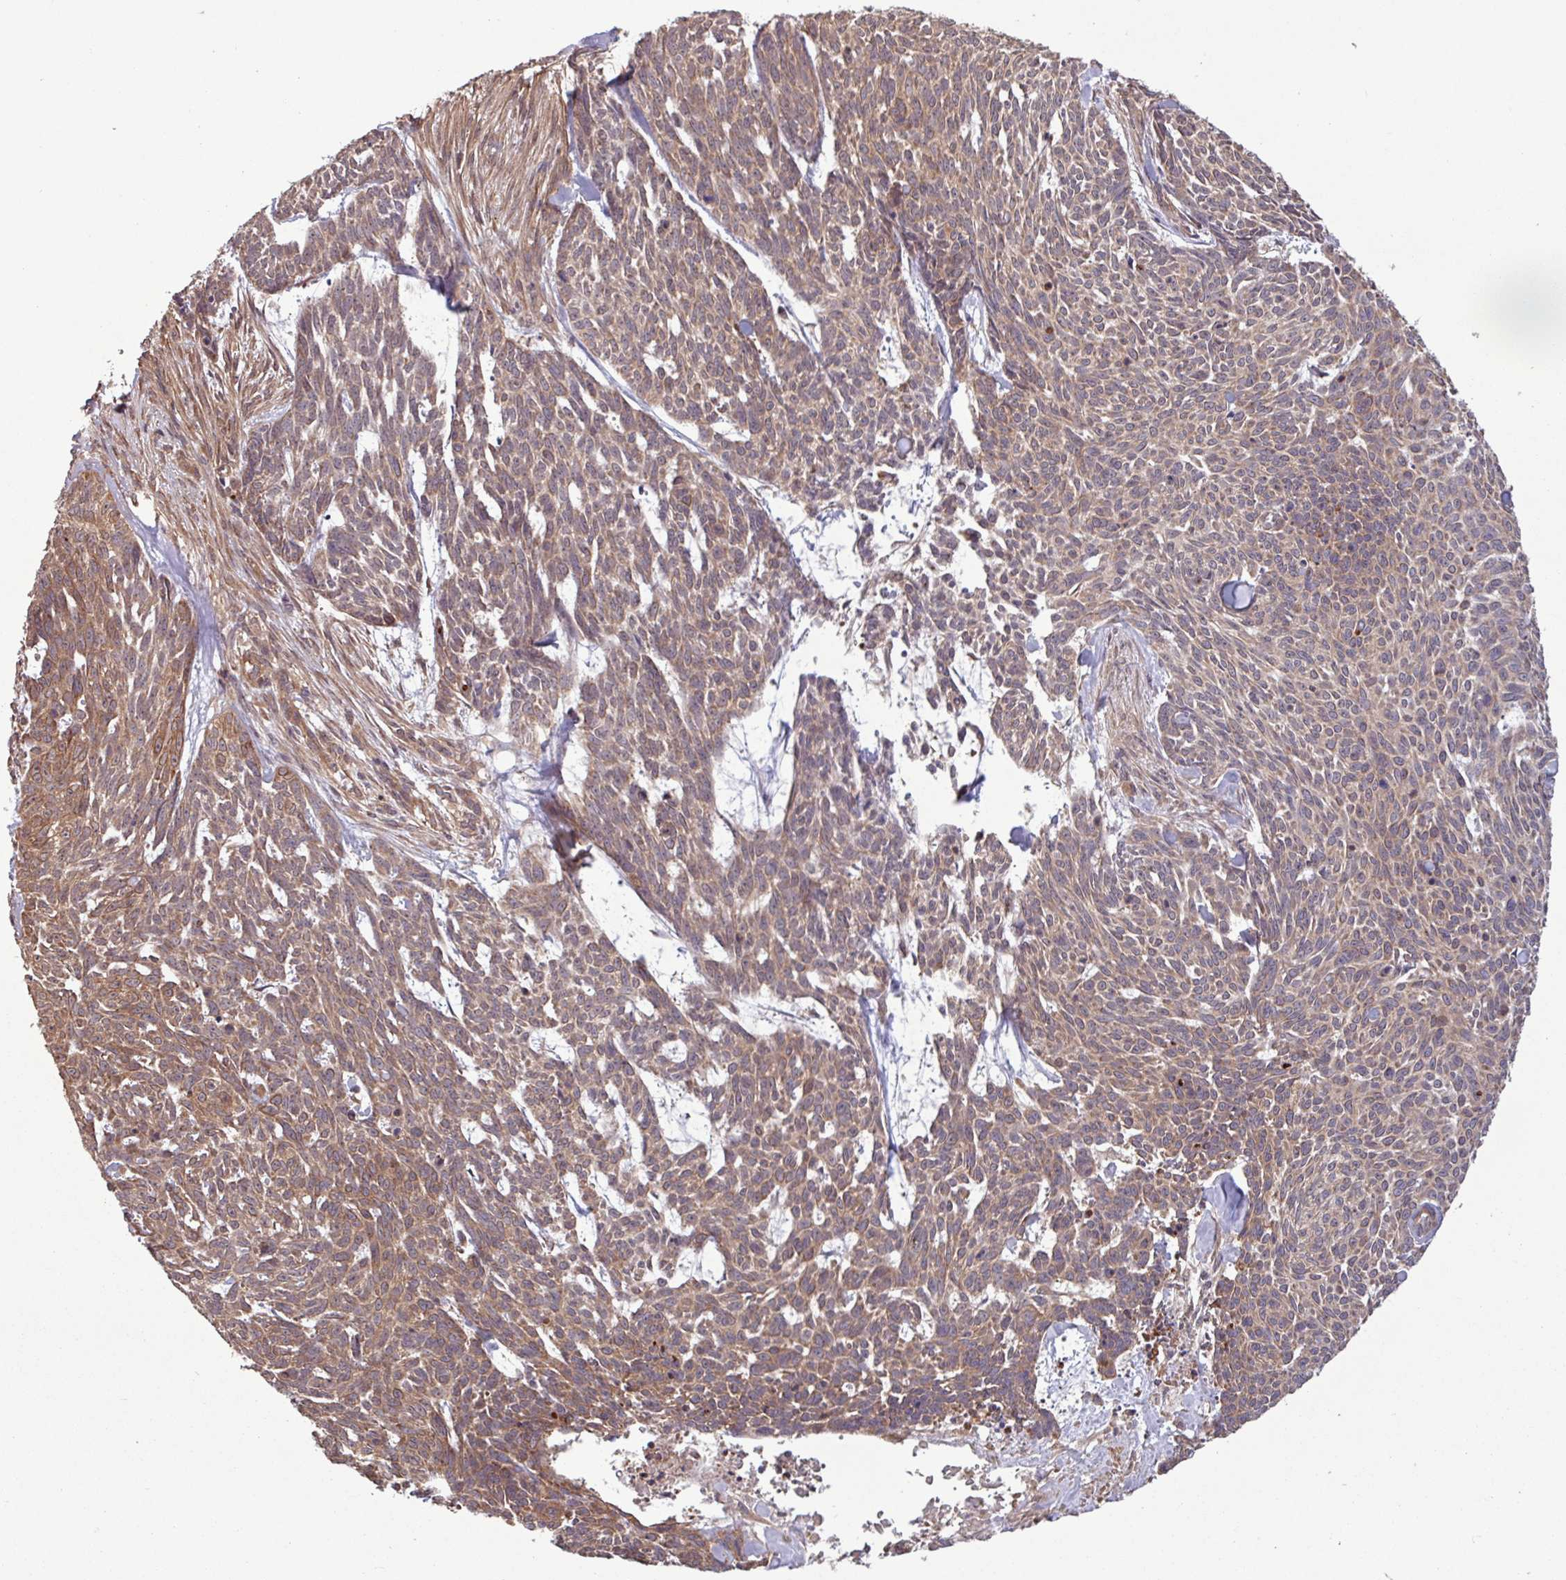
{"staining": {"intensity": "moderate", "quantity": ">75%", "location": "cytoplasmic/membranous"}, "tissue": "skin cancer", "cell_type": "Tumor cells", "image_type": "cancer", "snomed": [{"axis": "morphology", "description": "Basal cell carcinoma"}, {"axis": "topography", "description": "Skin"}], "caption": "A micrograph of human basal cell carcinoma (skin) stained for a protein demonstrates moderate cytoplasmic/membranous brown staining in tumor cells.", "gene": "TRABD2A", "patient": {"sex": "female", "age": 93}}